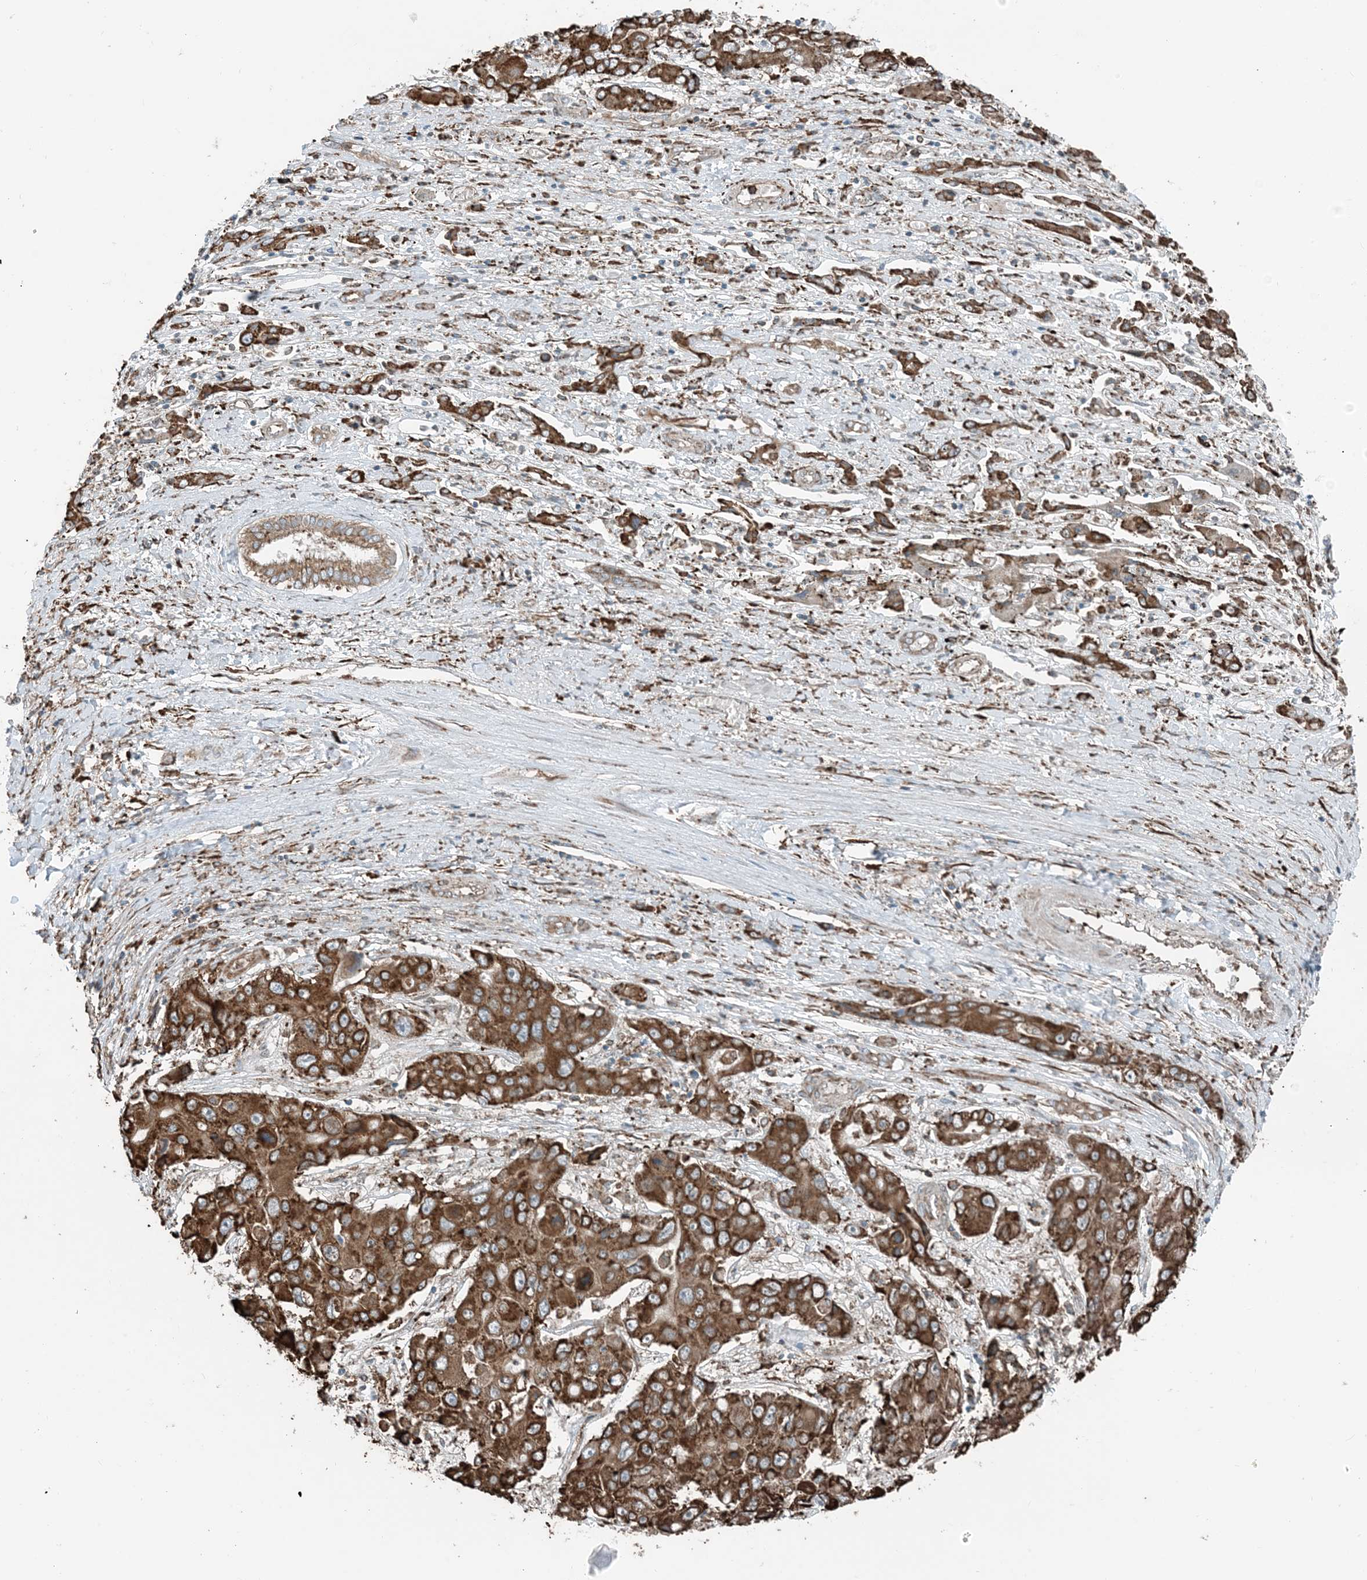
{"staining": {"intensity": "moderate", "quantity": ">75%", "location": "cytoplasmic/membranous"}, "tissue": "liver cancer", "cell_type": "Tumor cells", "image_type": "cancer", "snomed": [{"axis": "morphology", "description": "Cholangiocarcinoma"}, {"axis": "topography", "description": "Liver"}], "caption": "Immunohistochemical staining of human liver cancer (cholangiocarcinoma) reveals medium levels of moderate cytoplasmic/membranous staining in about >75% of tumor cells.", "gene": "CERKL", "patient": {"sex": "male", "age": 67}}